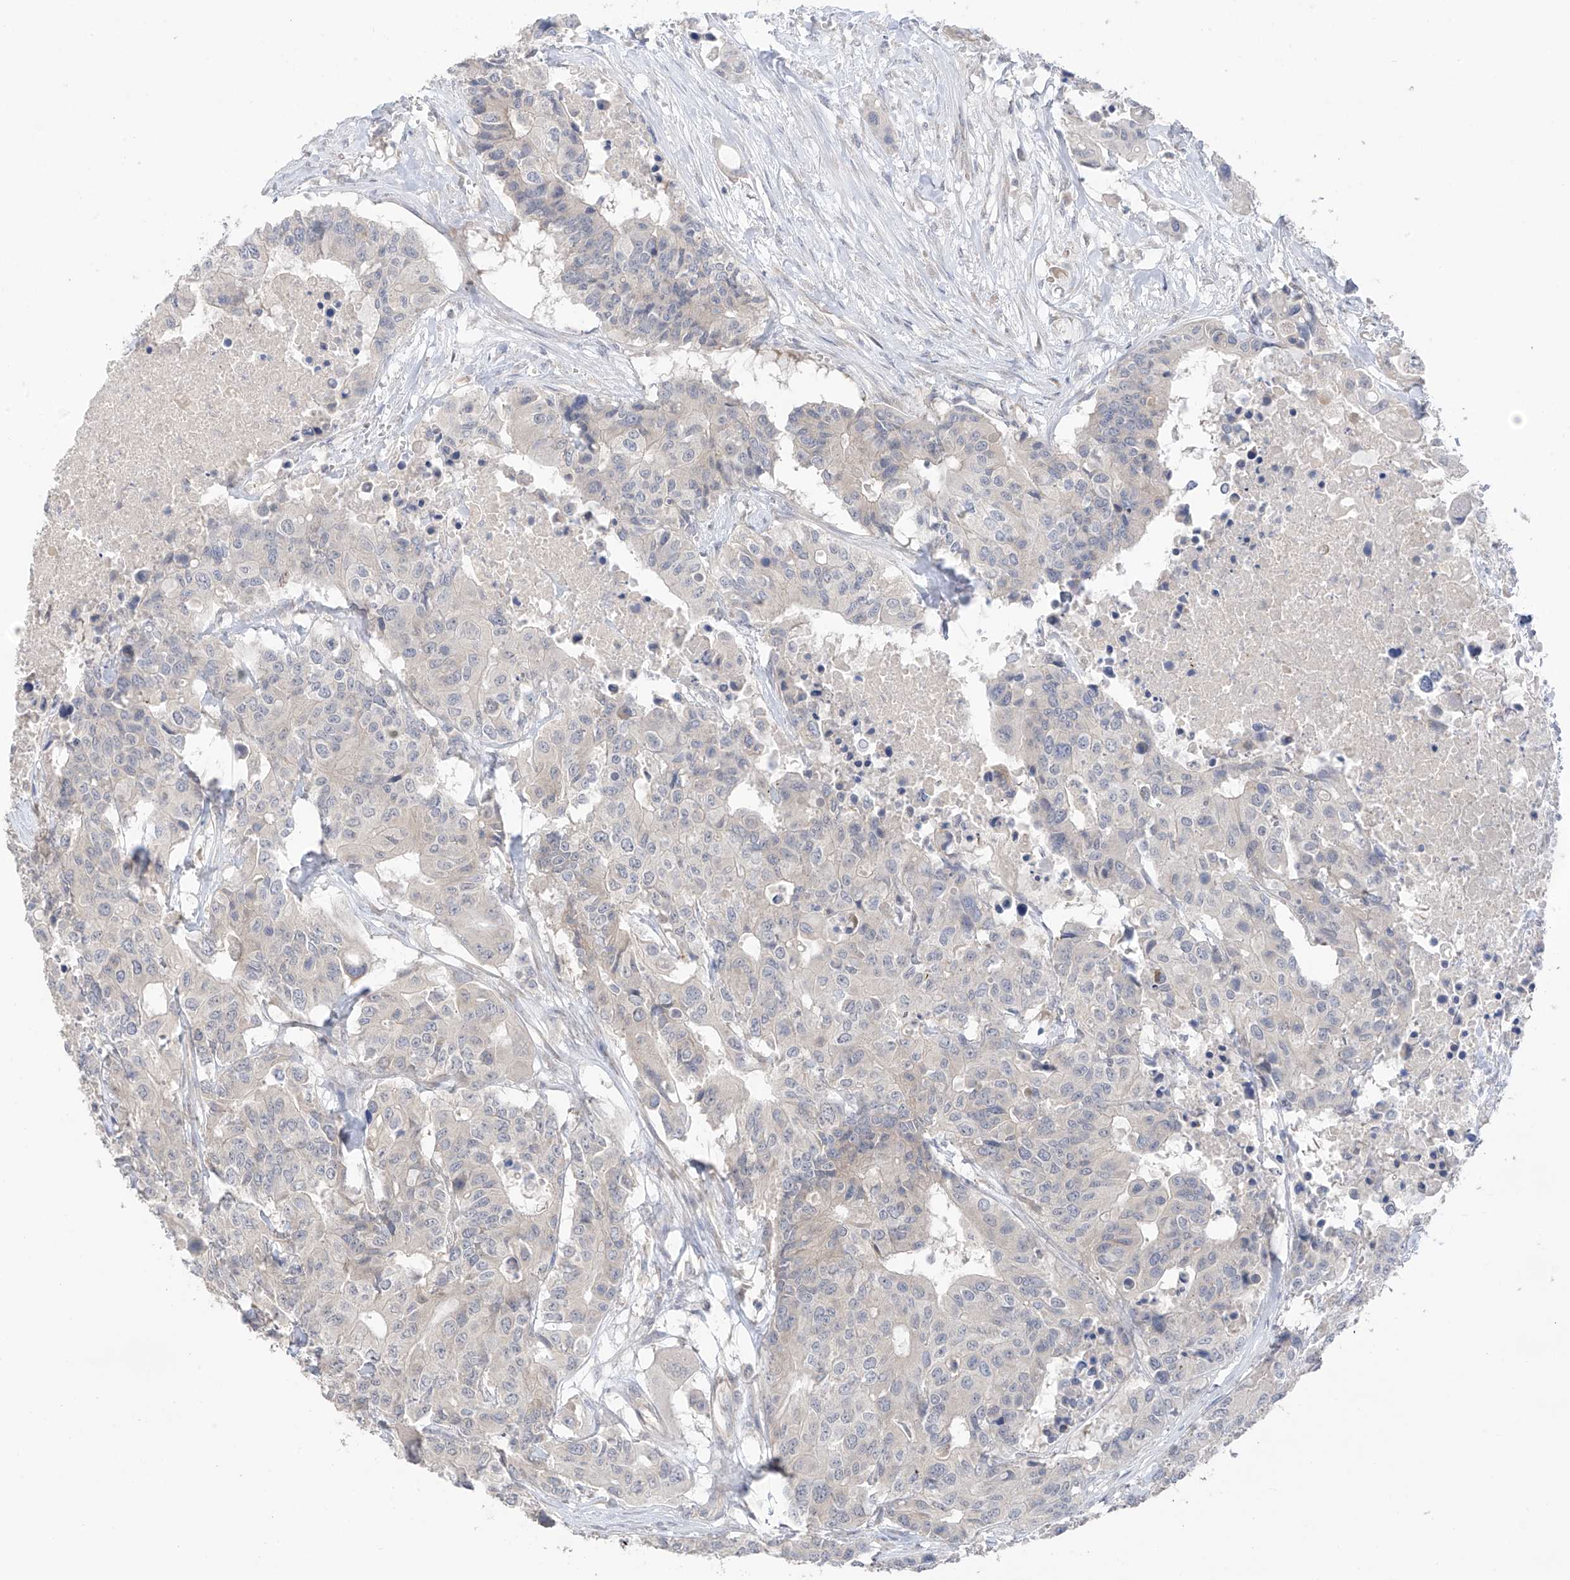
{"staining": {"intensity": "negative", "quantity": "none", "location": "none"}, "tissue": "colorectal cancer", "cell_type": "Tumor cells", "image_type": "cancer", "snomed": [{"axis": "morphology", "description": "Adenocarcinoma, NOS"}, {"axis": "topography", "description": "Colon"}], "caption": "Colorectal adenocarcinoma was stained to show a protein in brown. There is no significant expression in tumor cells.", "gene": "NALCN", "patient": {"sex": "male", "age": 77}}